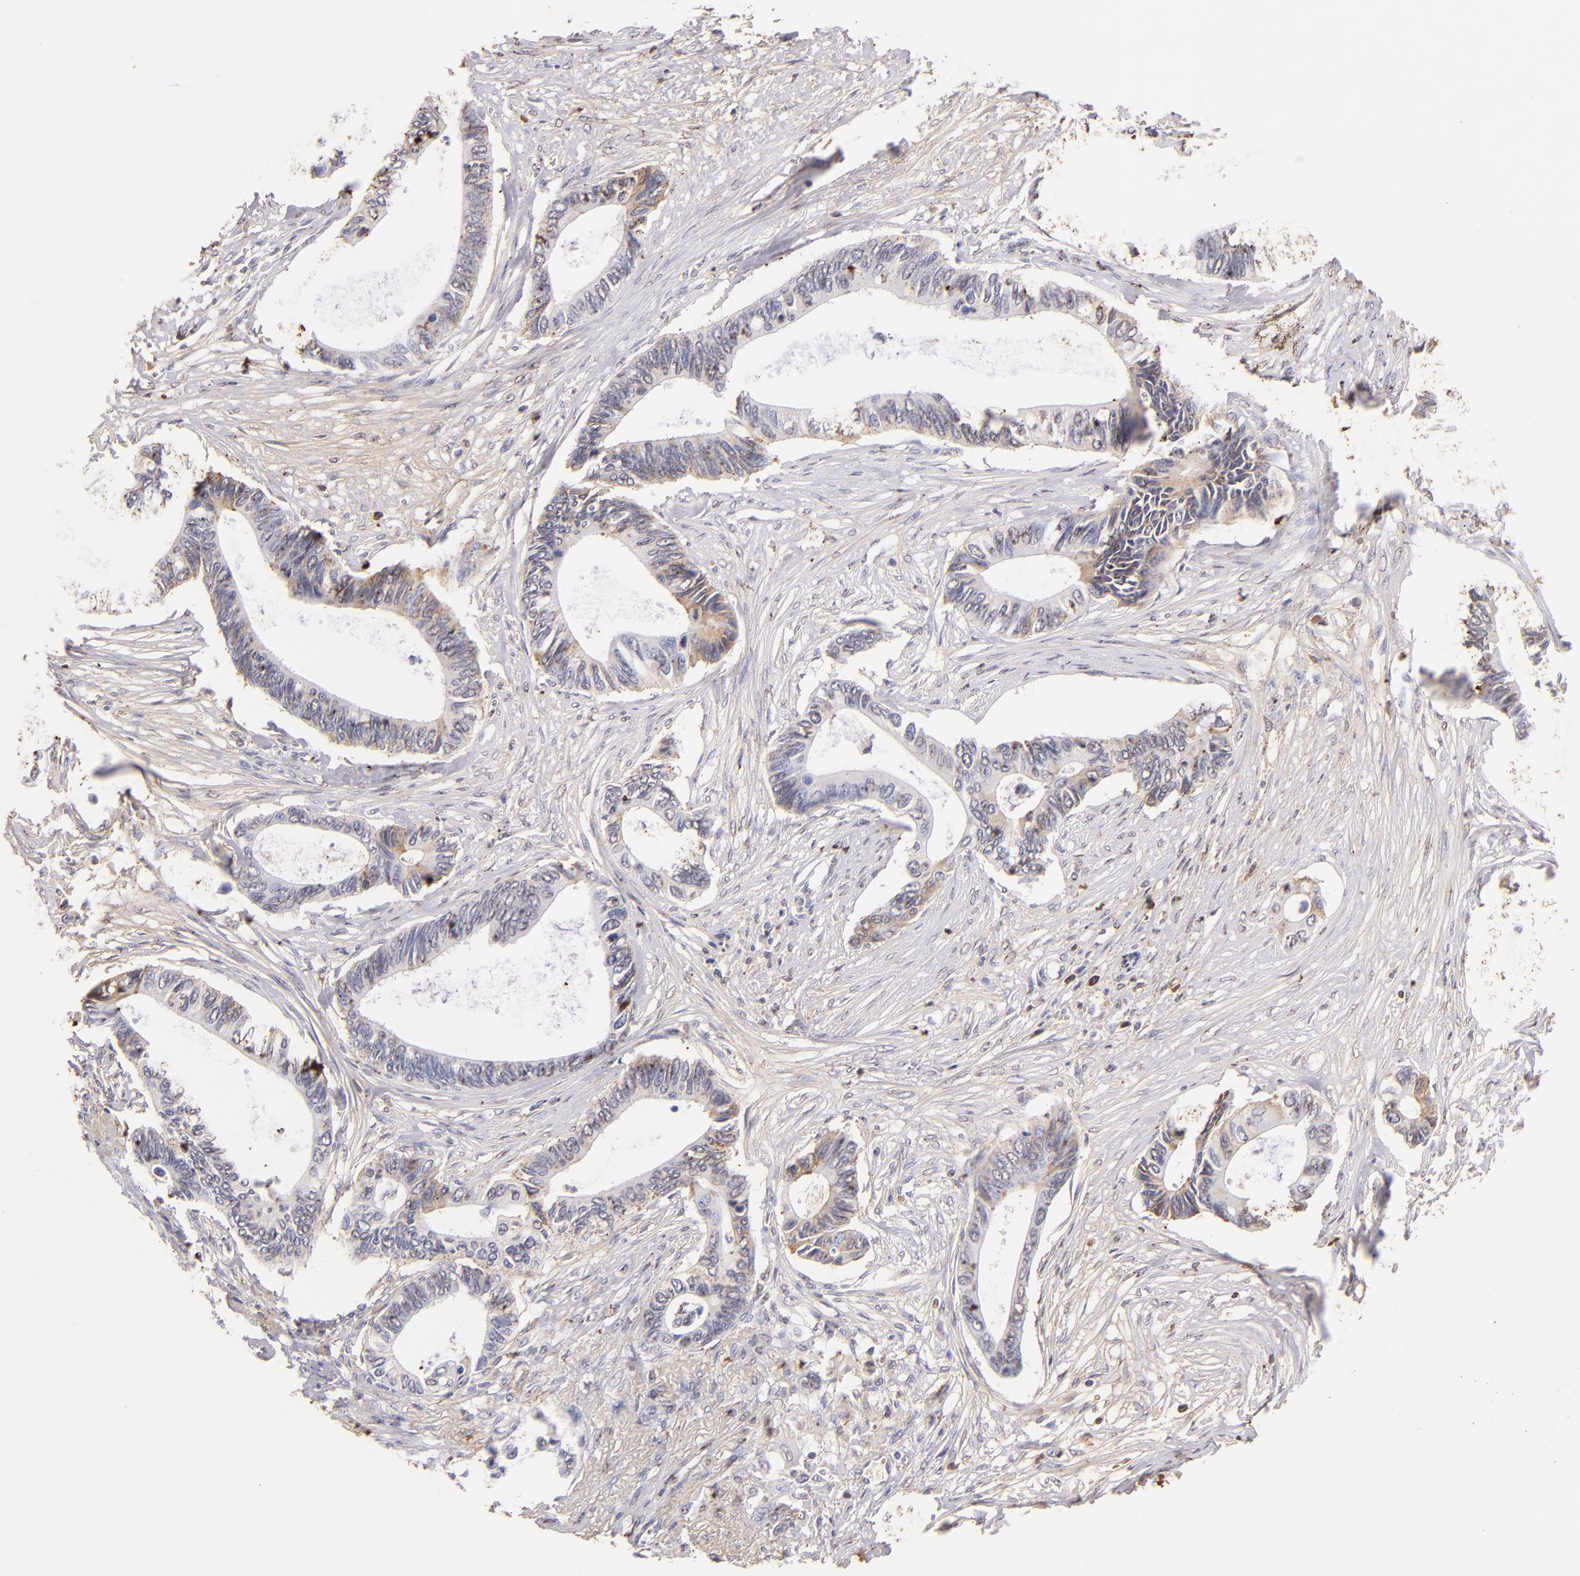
{"staining": {"intensity": "moderate", "quantity": "<25%", "location": "cytoplasmic/membranous"}, "tissue": "pancreatic cancer", "cell_type": "Tumor cells", "image_type": "cancer", "snomed": [{"axis": "morphology", "description": "Adenocarcinoma, NOS"}, {"axis": "topography", "description": "Pancreas"}], "caption": "Human pancreatic cancer stained for a protein (brown) shows moderate cytoplasmic/membranous positive staining in approximately <25% of tumor cells.", "gene": "FGB", "patient": {"sex": "female", "age": 70}}